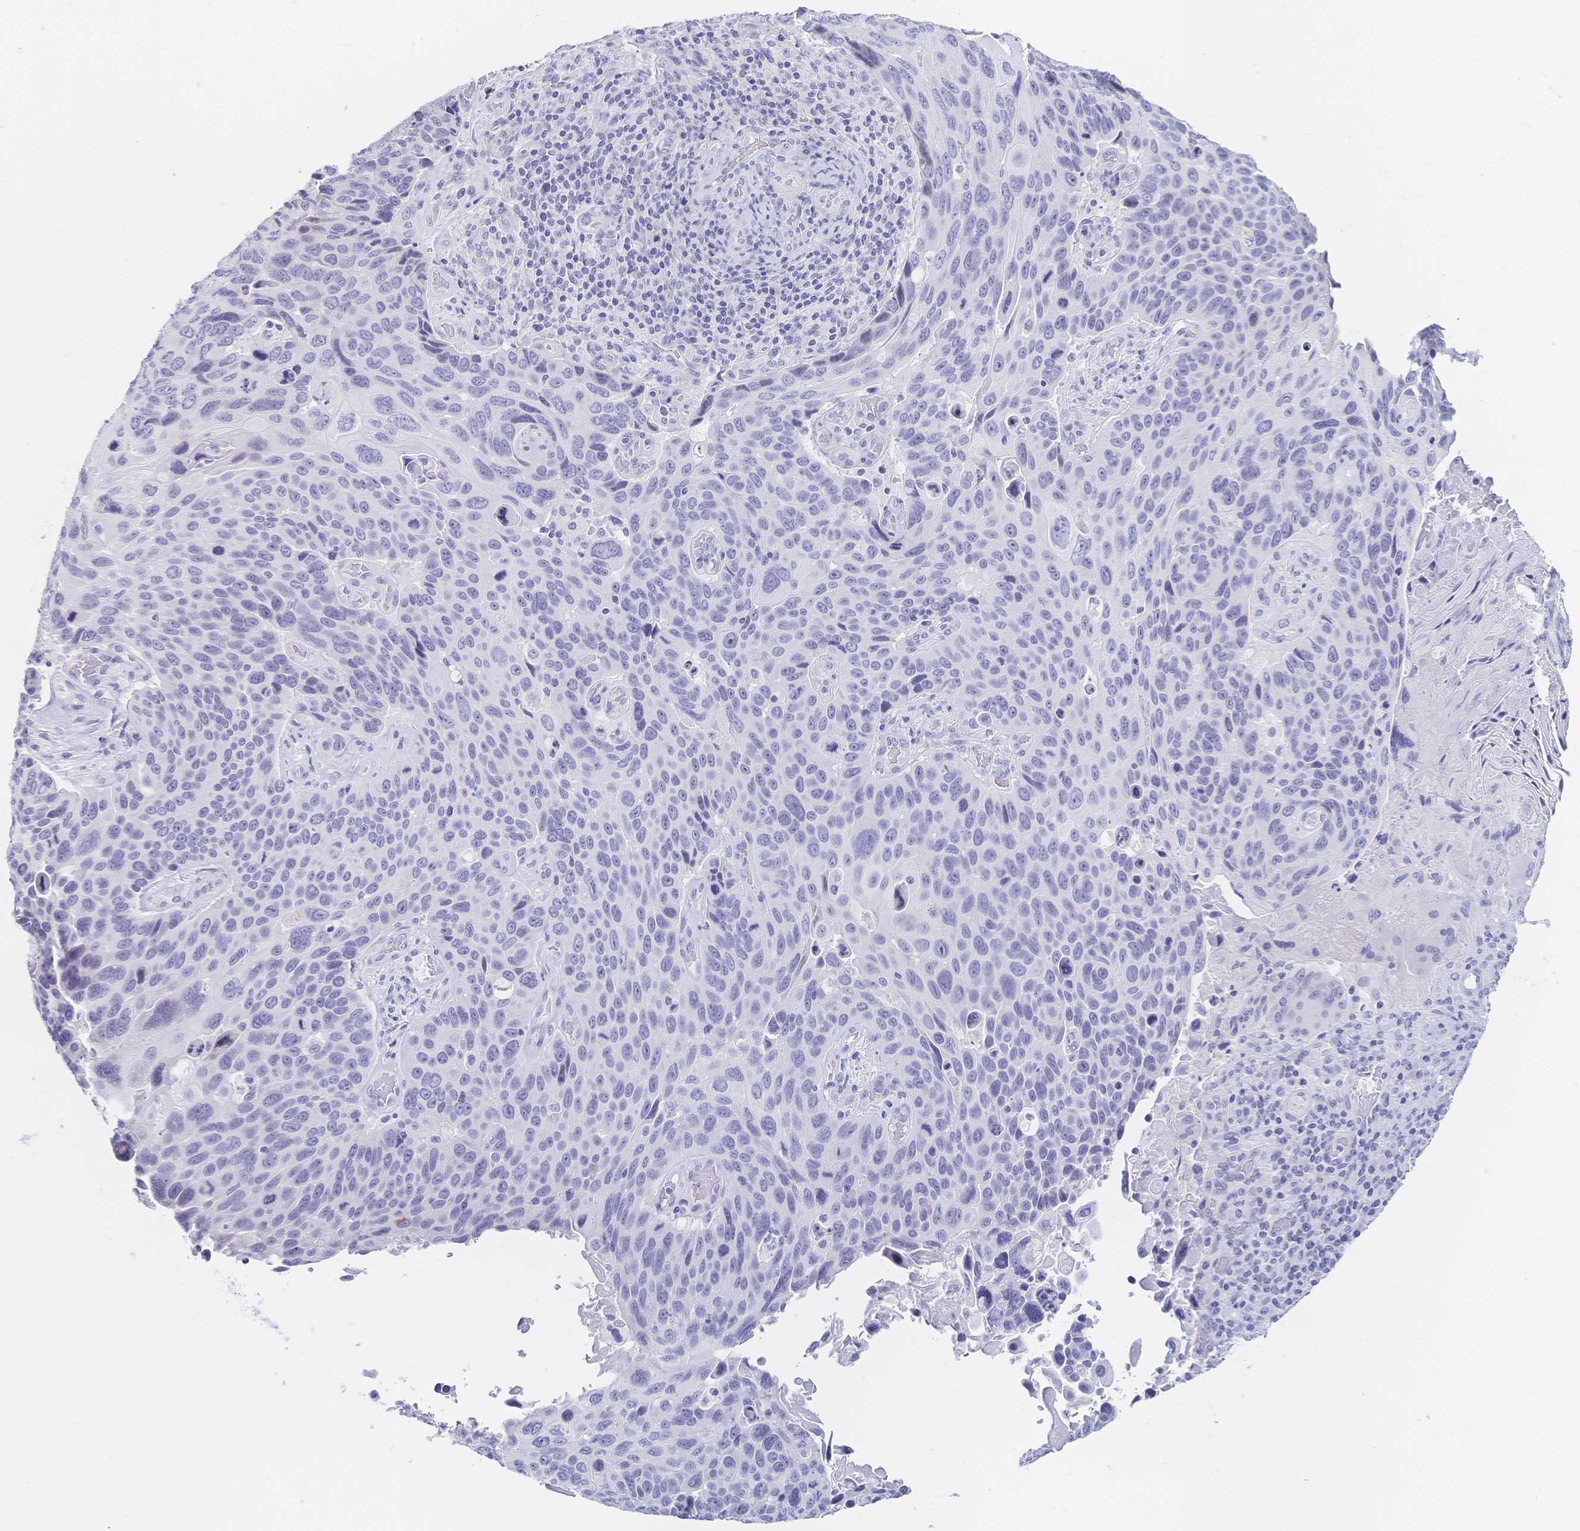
{"staining": {"intensity": "negative", "quantity": "none", "location": "none"}, "tissue": "lung cancer", "cell_type": "Tumor cells", "image_type": "cancer", "snomed": [{"axis": "morphology", "description": "Squamous cell carcinoma, NOS"}, {"axis": "topography", "description": "Lung"}], "caption": "Tumor cells show no significant positivity in lung squamous cell carcinoma. (Stains: DAB (3,3'-diaminobenzidine) IHC with hematoxylin counter stain, Microscopy: brightfield microscopy at high magnification).", "gene": "CR2", "patient": {"sex": "male", "age": 68}}